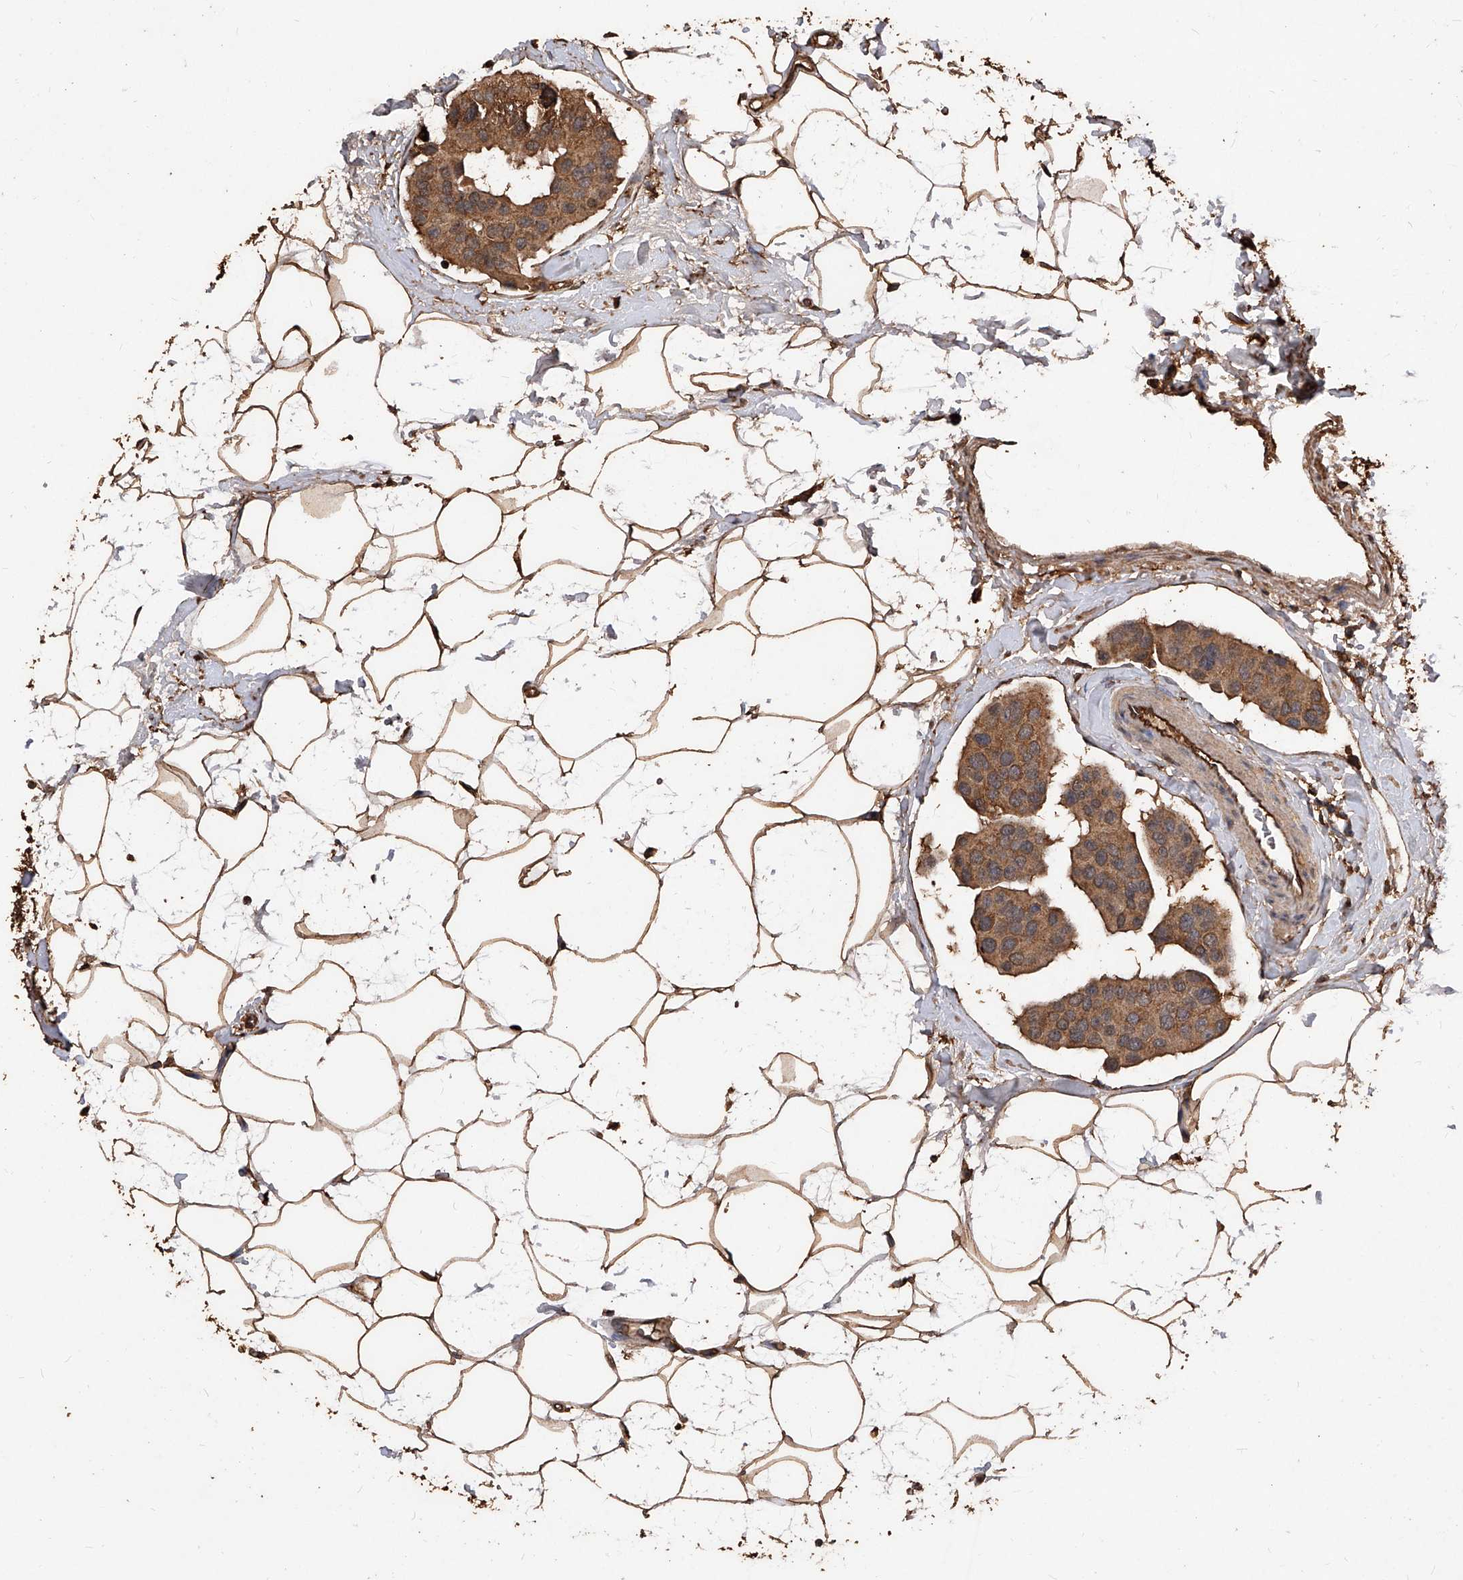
{"staining": {"intensity": "moderate", "quantity": ">75%", "location": "cytoplasmic/membranous"}, "tissue": "breast cancer", "cell_type": "Tumor cells", "image_type": "cancer", "snomed": [{"axis": "morphology", "description": "Normal tissue, NOS"}, {"axis": "morphology", "description": "Duct carcinoma"}, {"axis": "topography", "description": "Breast"}], "caption": "Infiltrating ductal carcinoma (breast) stained with a brown dye reveals moderate cytoplasmic/membranous positive positivity in about >75% of tumor cells.", "gene": "UCP2", "patient": {"sex": "female", "age": 39}}